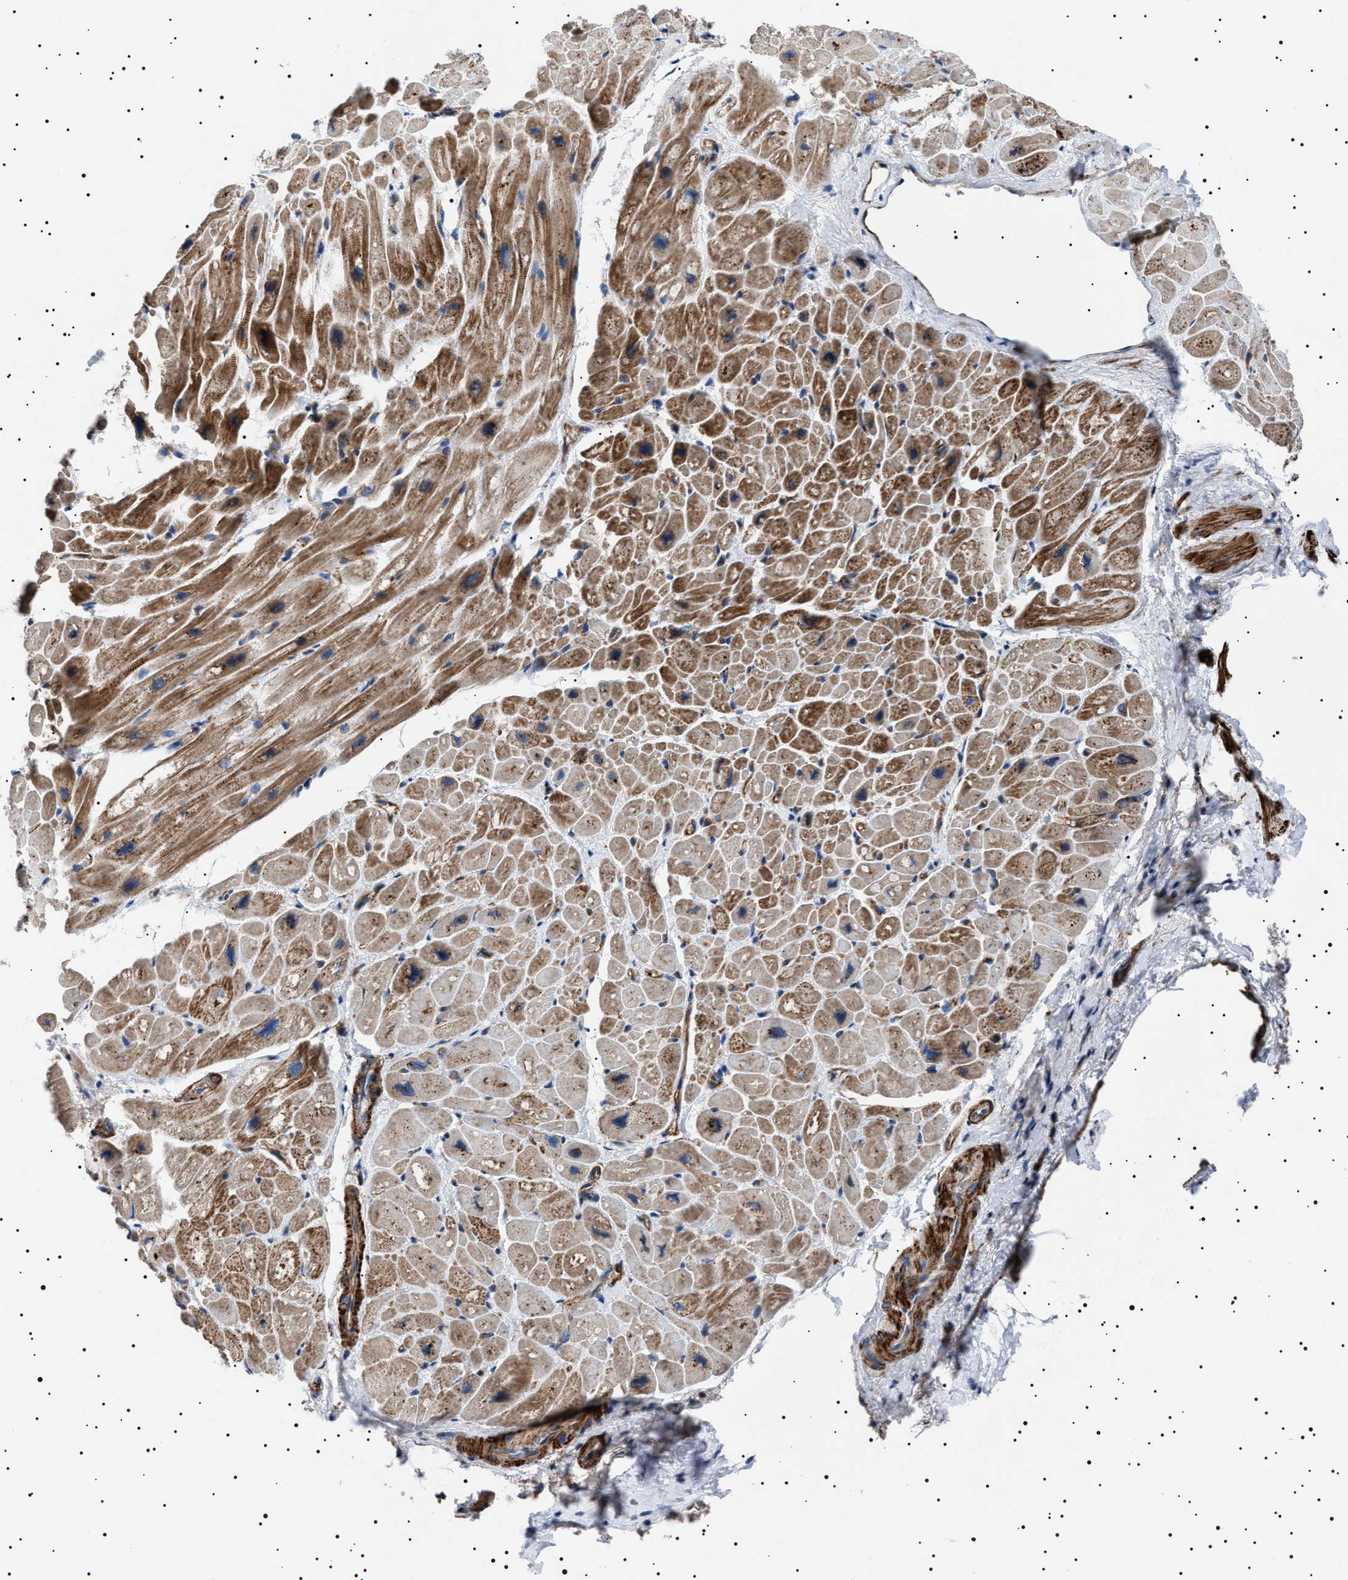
{"staining": {"intensity": "strong", "quantity": "25%-75%", "location": "cytoplasmic/membranous"}, "tissue": "heart muscle", "cell_type": "Cardiomyocytes", "image_type": "normal", "snomed": [{"axis": "morphology", "description": "Normal tissue, NOS"}, {"axis": "topography", "description": "Heart"}], "caption": "Immunohistochemistry (IHC) photomicrograph of normal heart muscle: human heart muscle stained using immunohistochemistry (IHC) shows high levels of strong protein expression localized specifically in the cytoplasmic/membranous of cardiomyocytes, appearing as a cytoplasmic/membranous brown color.", "gene": "NEU1", "patient": {"sex": "male", "age": 49}}